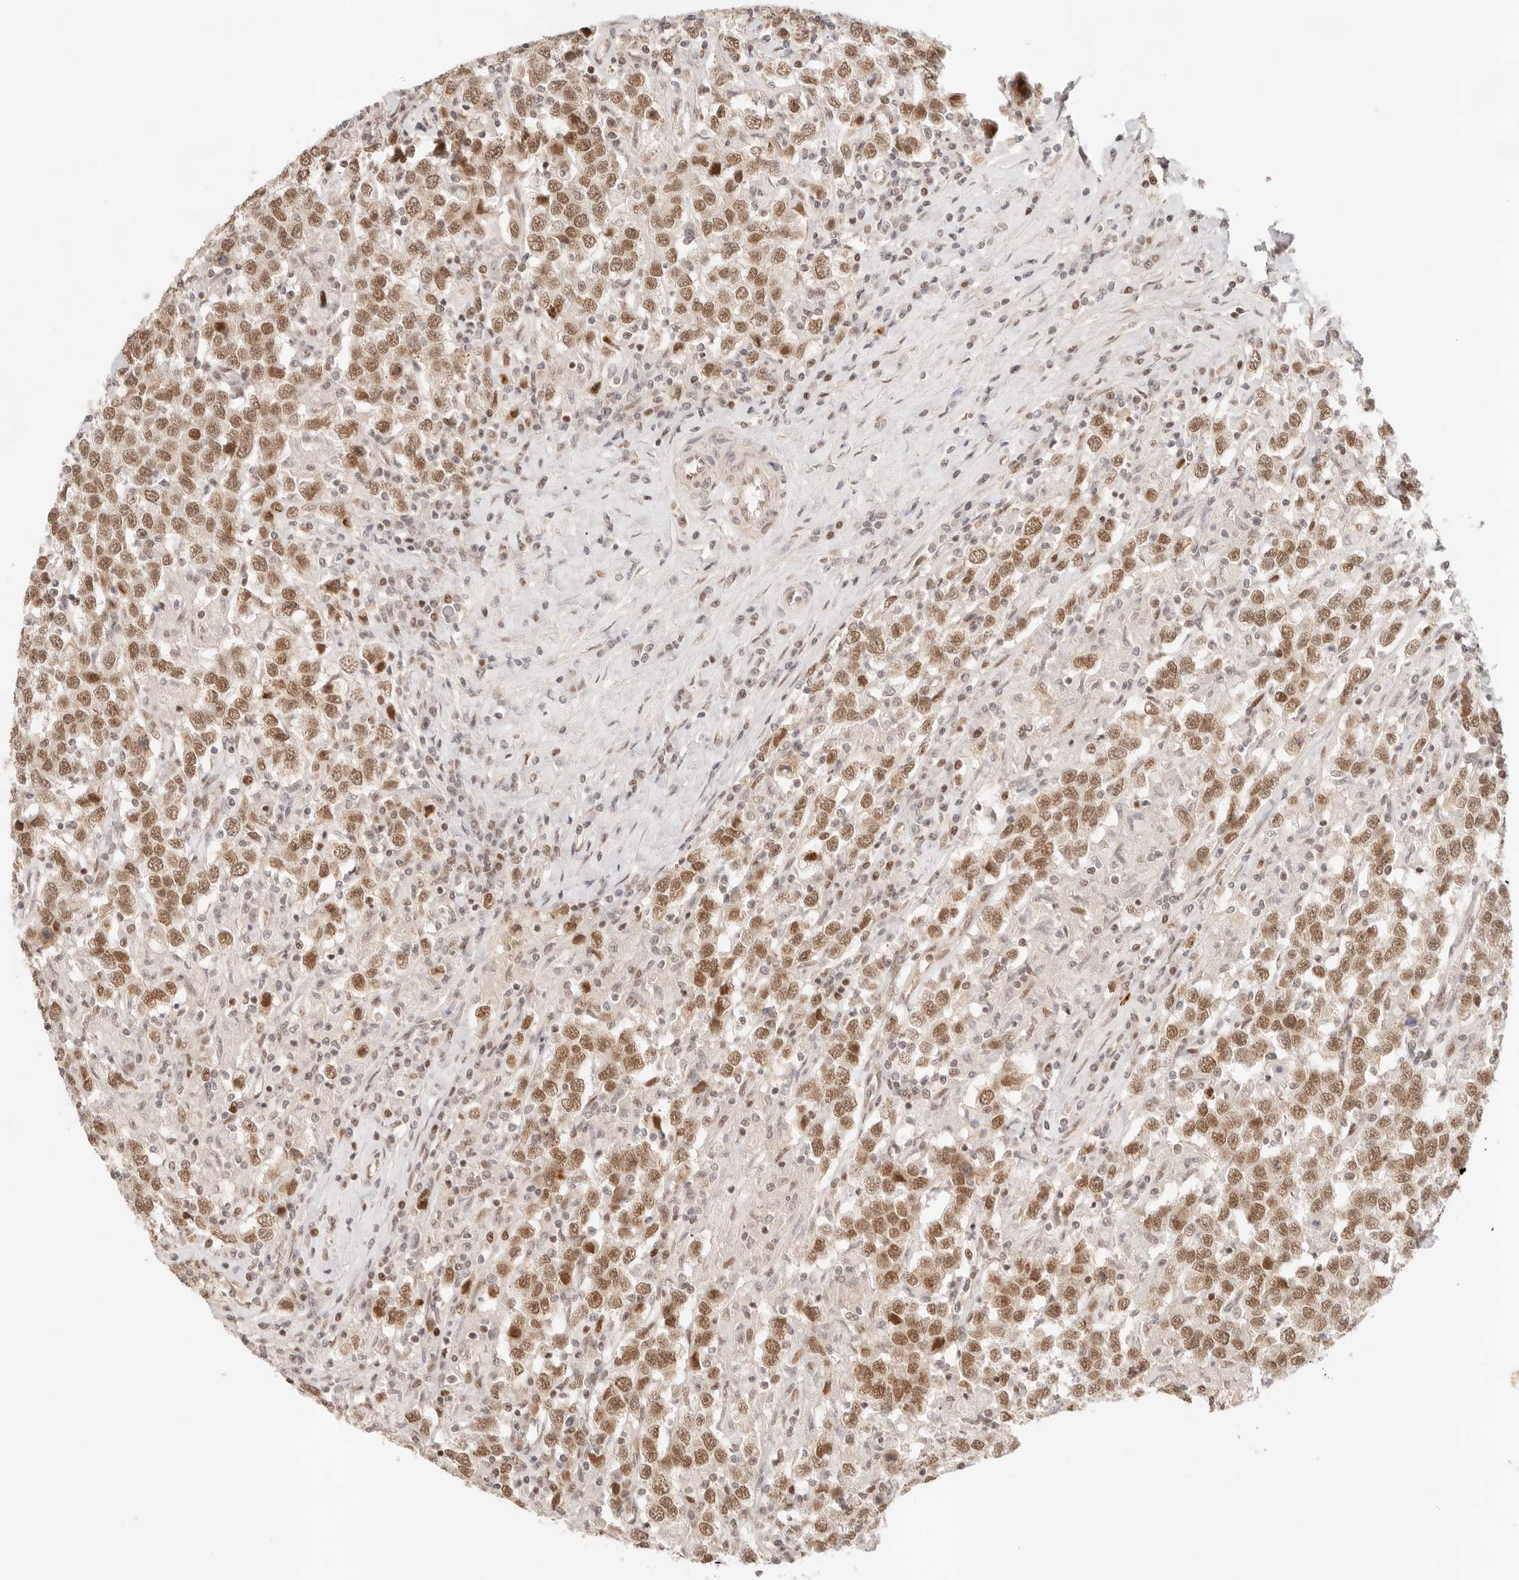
{"staining": {"intensity": "moderate", "quantity": ">75%", "location": "nuclear"}, "tissue": "testis cancer", "cell_type": "Tumor cells", "image_type": "cancer", "snomed": [{"axis": "morphology", "description": "Seminoma, NOS"}, {"axis": "topography", "description": "Testis"}], "caption": "Human testis cancer (seminoma) stained with a protein marker exhibits moderate staining in tumor cells.", "gene": "HOXC5", "patient": {"sex": "male", "age": 41}}